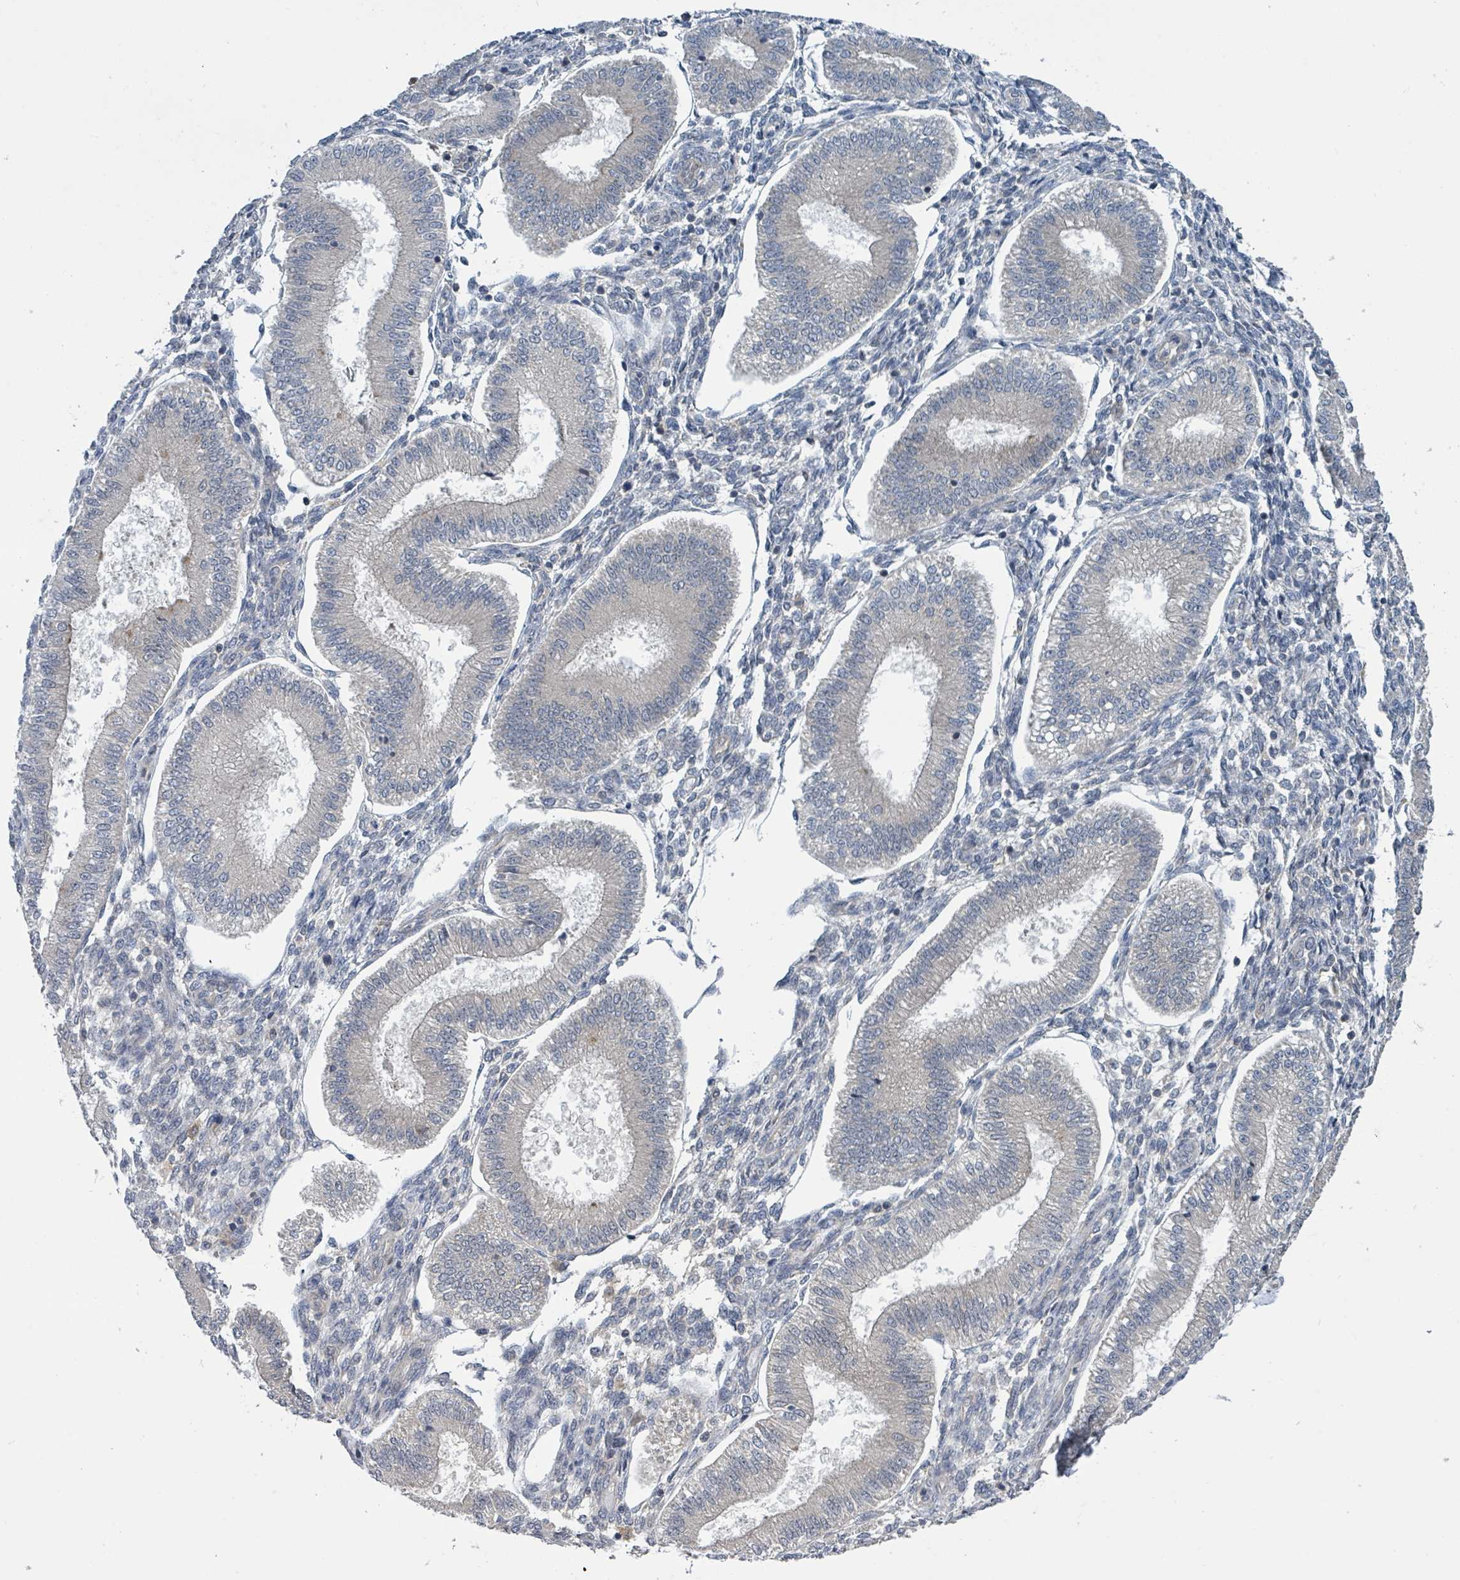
{"staining": {"intensity": "negative", "quantity": "none", "location": "none"}, "tissue": "endometrium", "cell_type": "Cells in endometrial stroma", "image_type": "normal", "snomed": [{"axis": "morphology", "description": "Normal tissue, NOS"}, {"axis": "topography", "description": "Endometrium"}], "caption": "The histopathology image reveals no staining of cells in endometrial stroma in benign endometrium.", "gene": "CCDC121", "patient": {"sex": "female", "age": 39}}